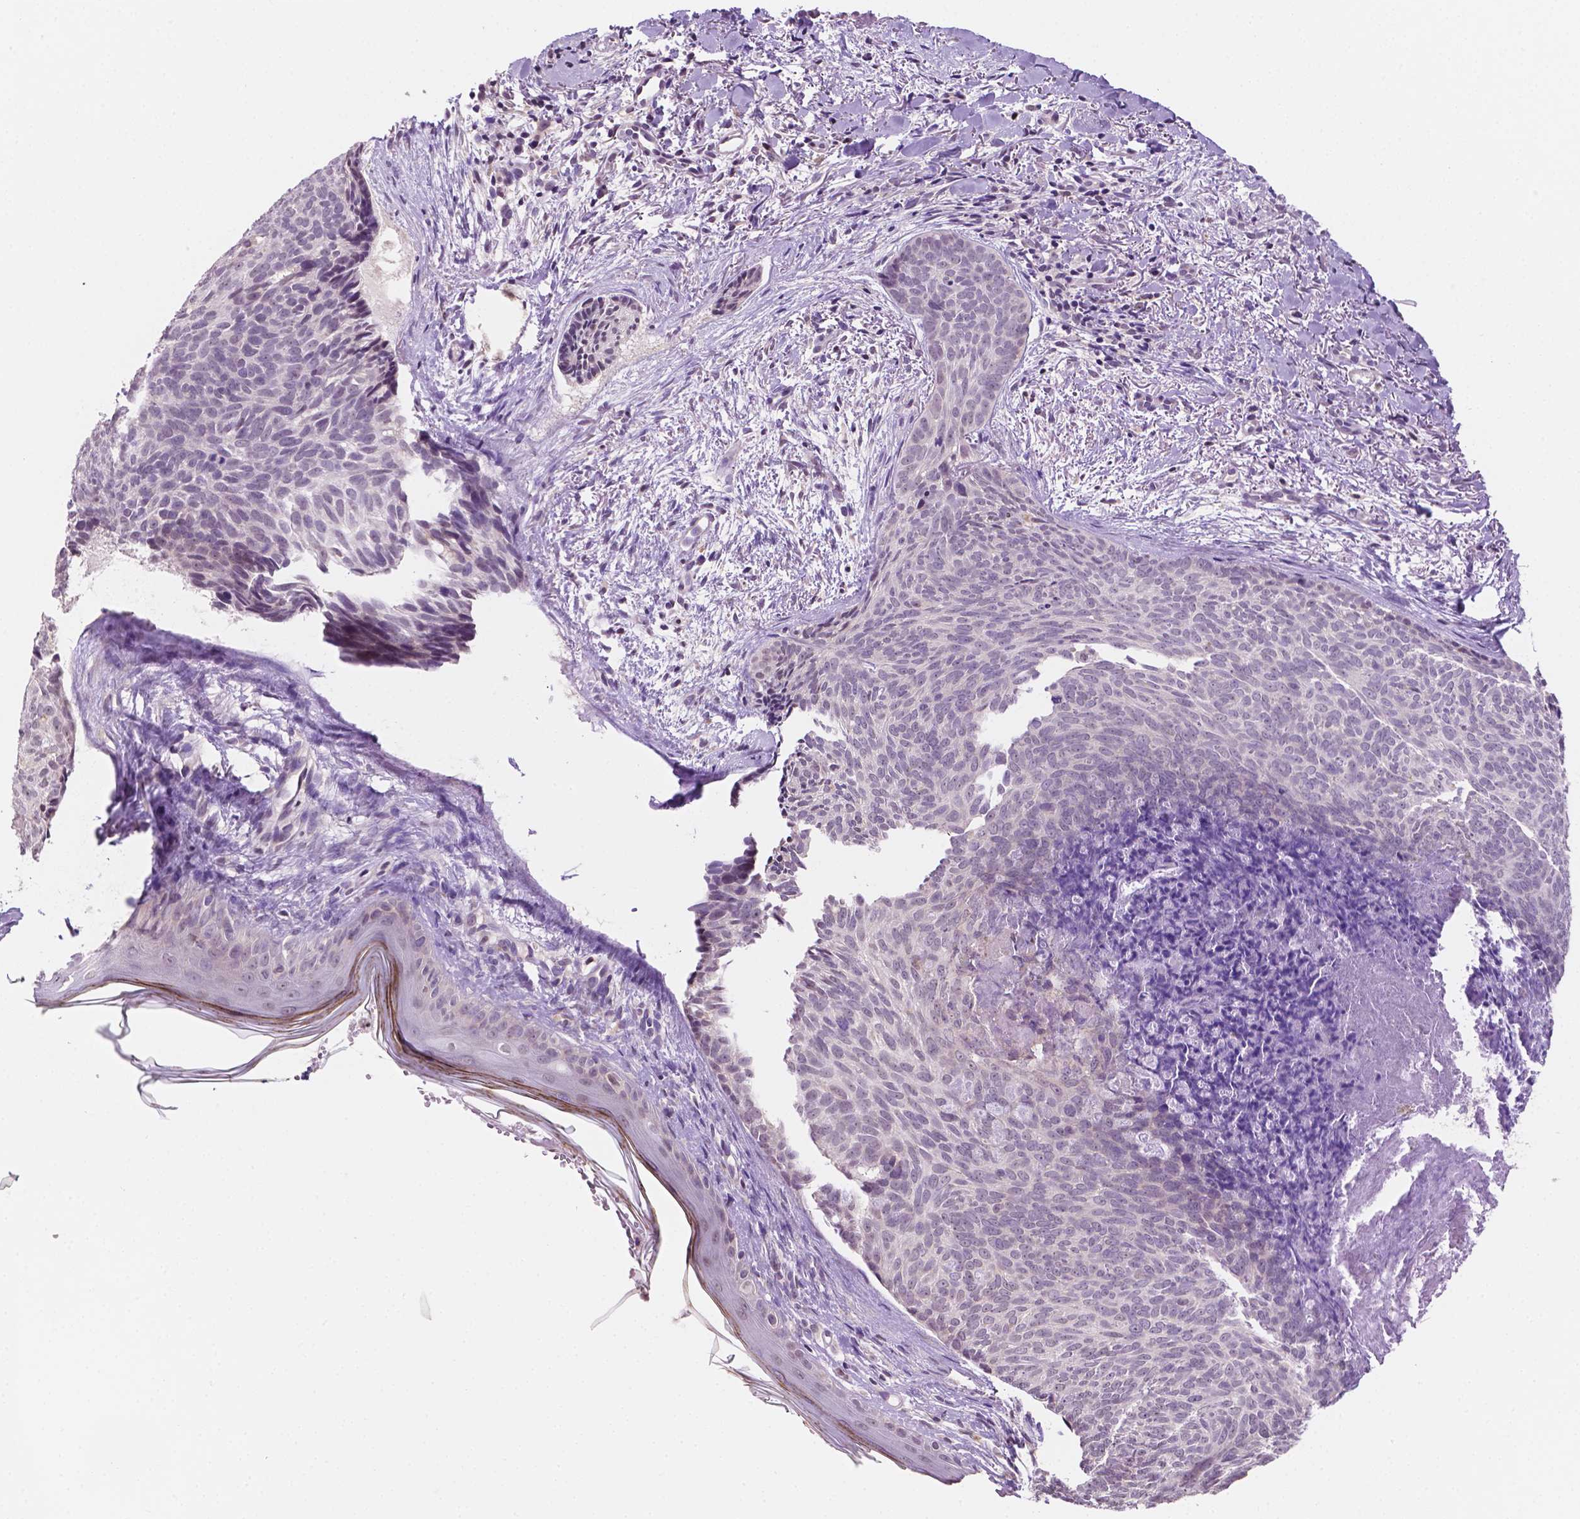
{"staining": {"intensity": "negative", "quantity": "none", "location": "none"}, "tissue": "skin cancer", "cell_type": "Tumor cells", "image_type": "cancer", "snomed": [{"axis": "morphology", "description": "Basal cell carcinoma"}, {"axis": "topography", "description": "Skin"}], "caption": "Immunohistochemistry (IHC) of skin basal cell carcinoma exhibits no staining in tumor cells.", "gene": "SHLD3", "patient": {"sex": "female", "age": 82}}